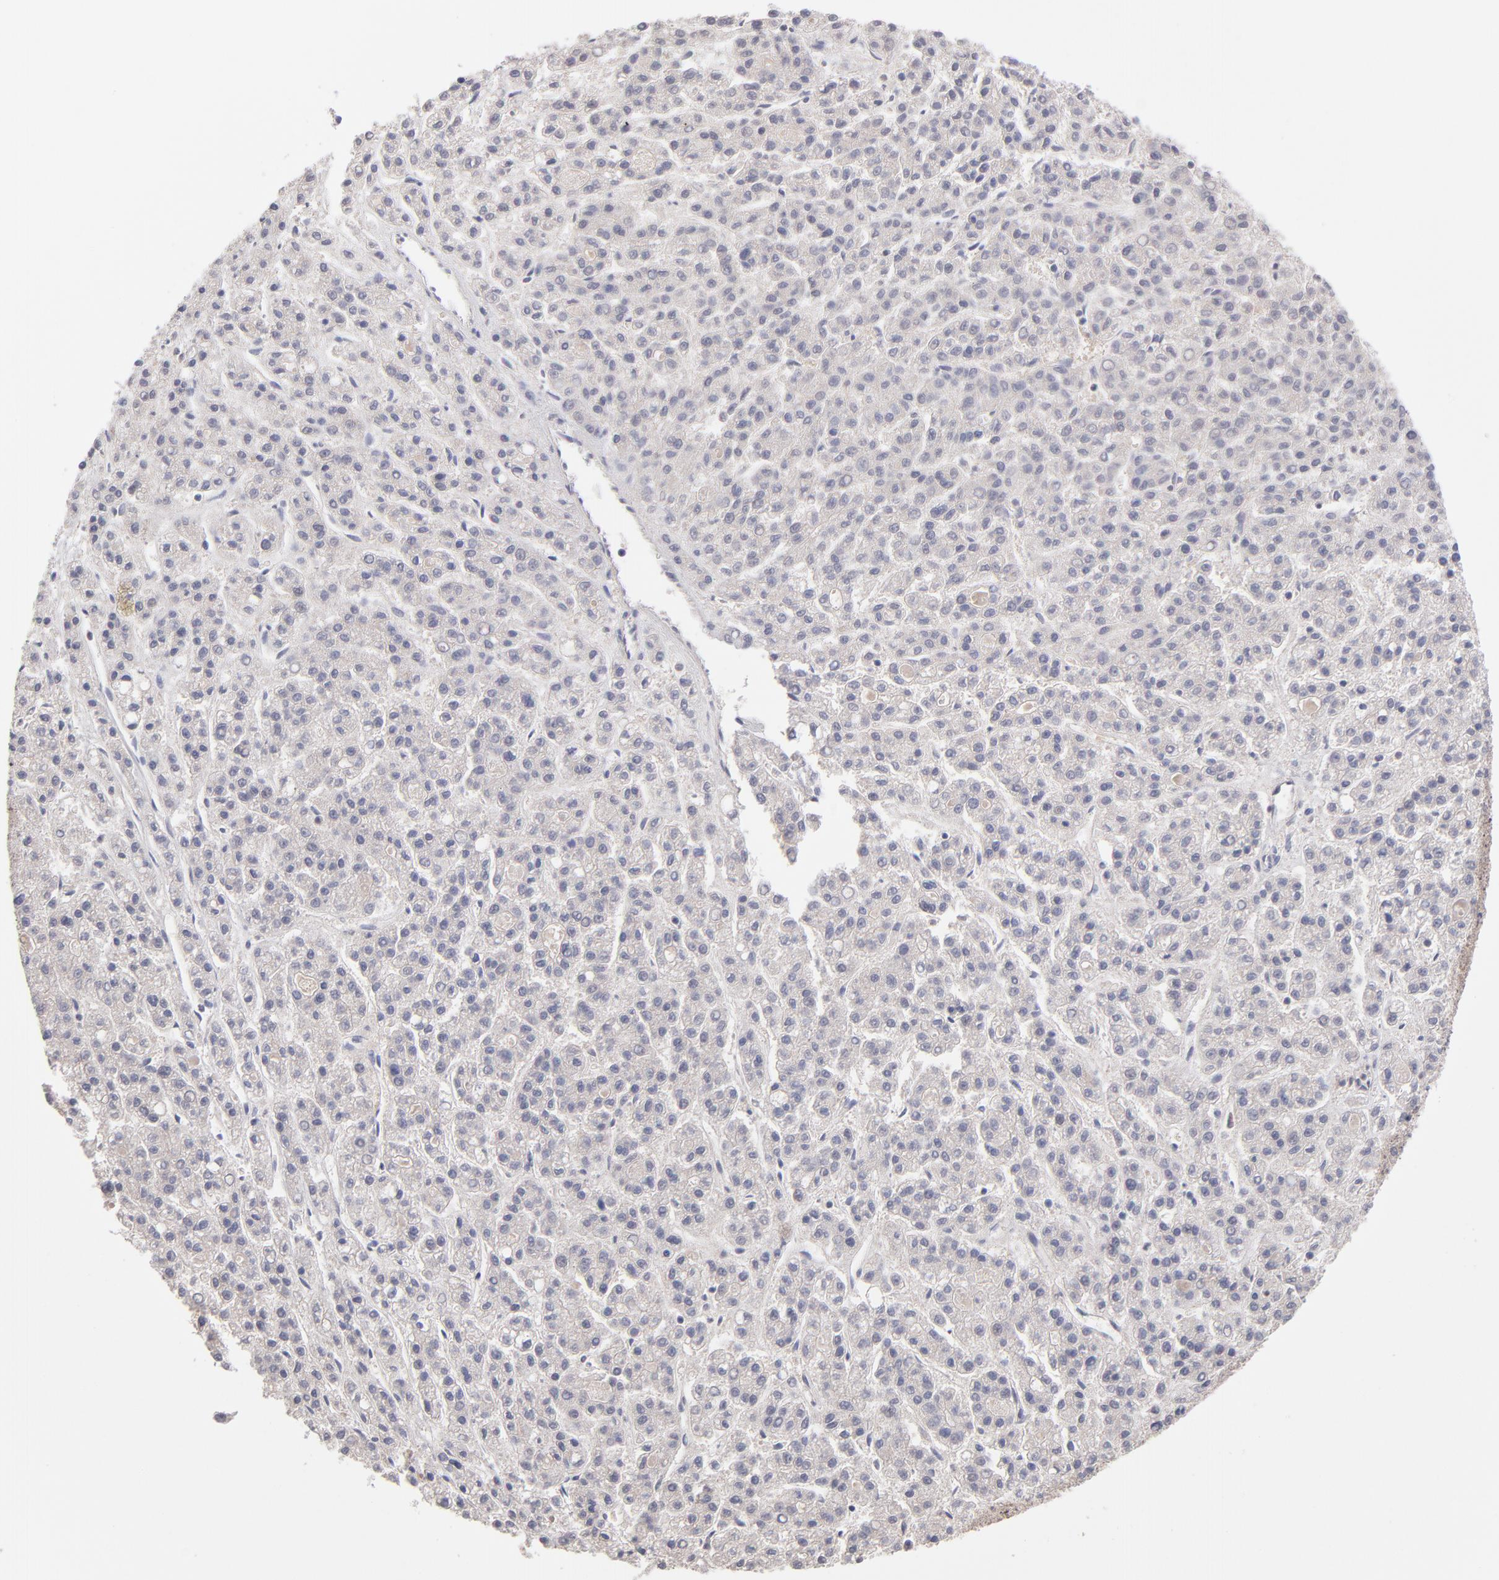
{"staining": {"intensity": "negative", "quantity": "none", "location": "none"}, "tissue": "liver cancer", "cell_type": "Tumor cells", "image_type": "cancer", "snomed": [{"axis": "morphology", "description": "Carcinoma, Hepatocellular, NOS"}, {"axis": "topography", "description": "Liver"}], "caption": "The IHC micrograph has no significant expression in tumor cells of liver hepatocellular carcinoma tissue.", "gene": "UBE2E3", "patient": {"sex": "male", "age": 70}}